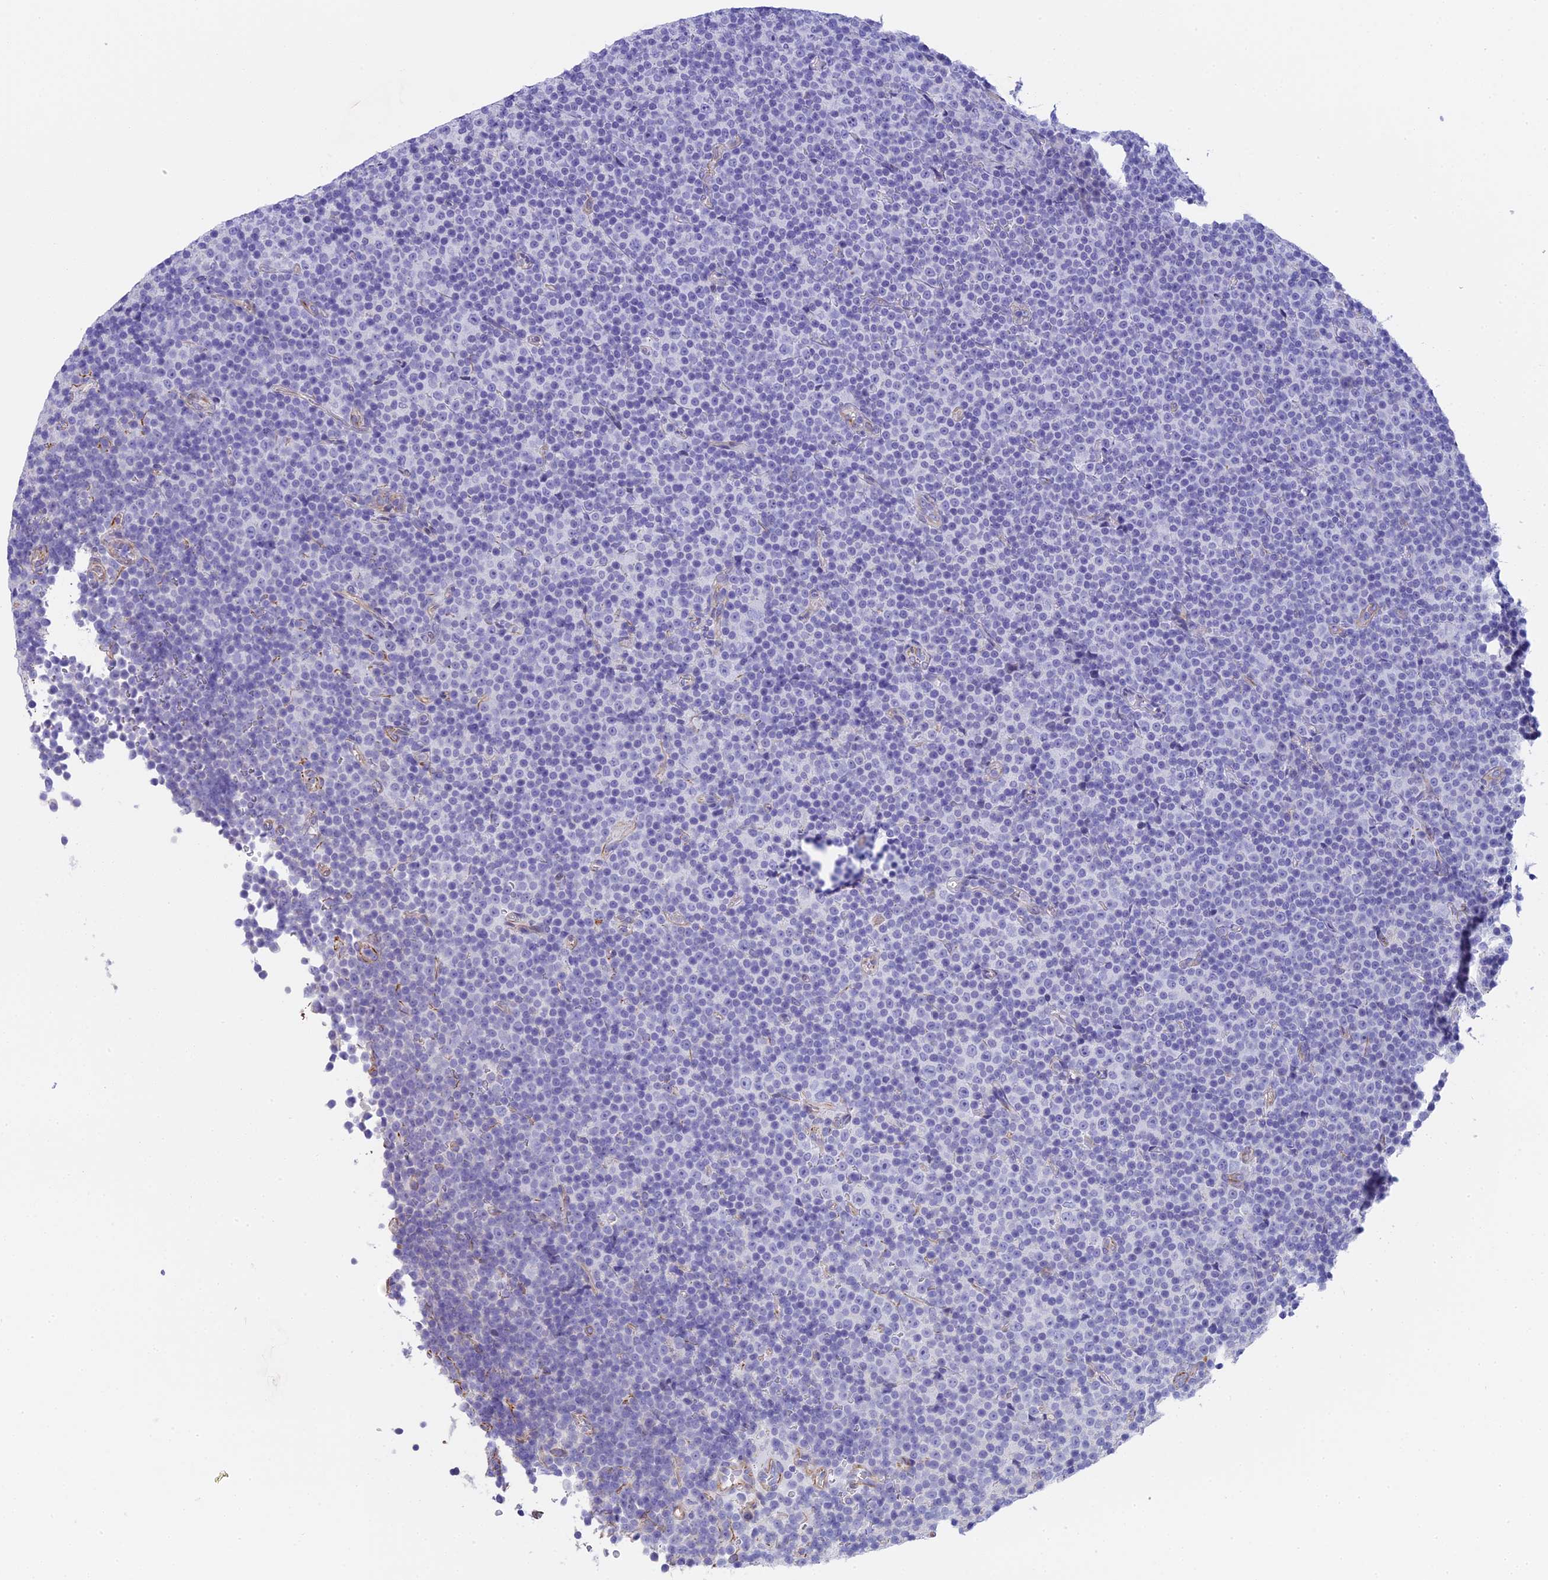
{"staining": {"intensity": "negative", "quantity": "none", "location": "none"}, "tissue": "lymphoma", "cell_type": "Tumor cells", "image_type": "cancer", "snomed": [{"axis": "morphology", "description": "Malignant lymphoma, non-Hodgkin's type, Low grade"}, {"axis": "topography", "description": "Lymph node"}], "caption": "Immunohistochemistry (IHC) photomicrograph of neoplastic tissue: low-grade malignant lymphoma, non-Hodgkin's type stained with DAB displays no significant protein staining in tumor cells.", "gene": "TACSTD2", "patient": {"sex": "female", "age": 67}}